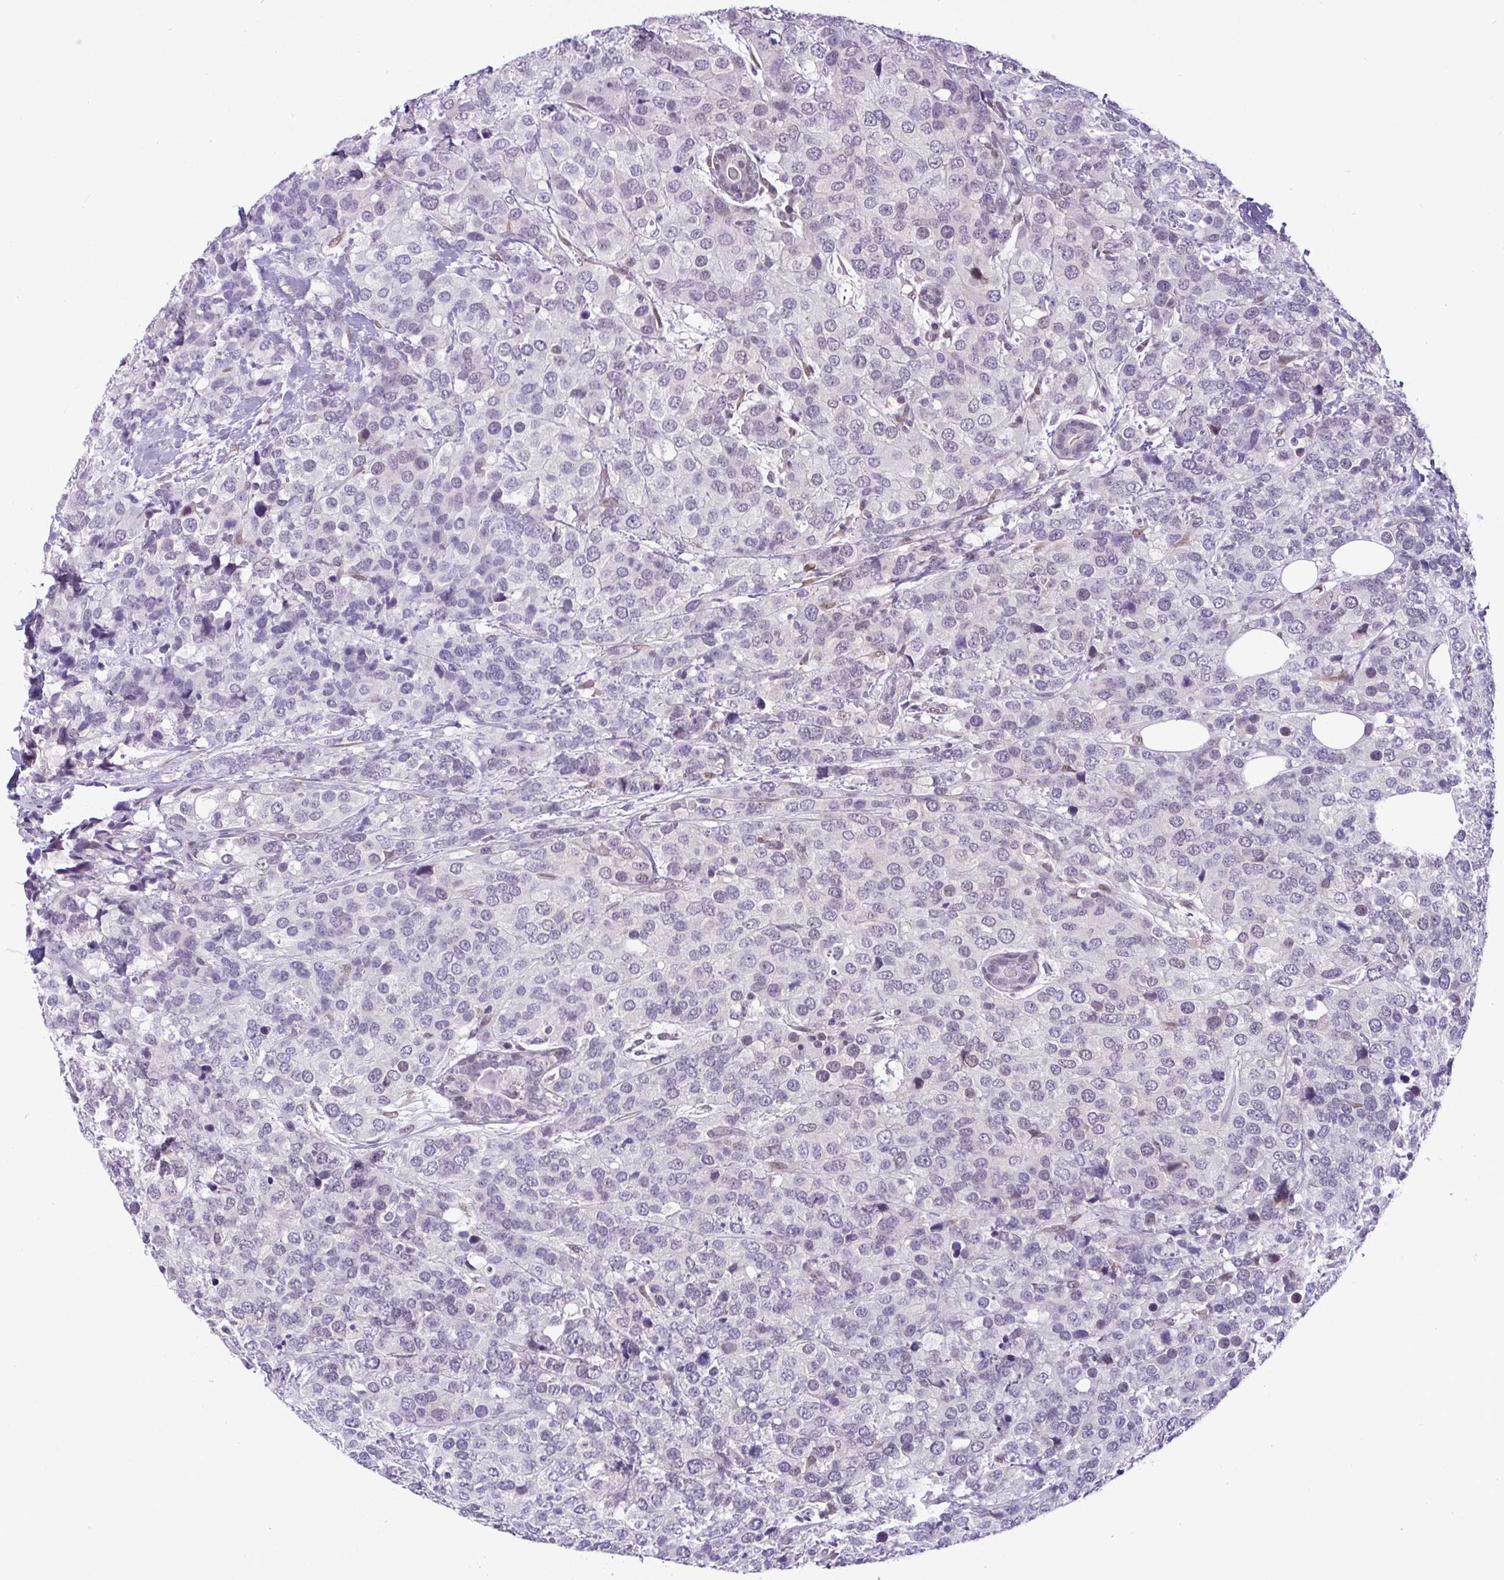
{"staining": {"intensity": "negative", "quantity": "none", "location": "none"}, "tissue": "breast cancer", "cell_type": "Tumor cells", "image_type": "cancer", "snomed": [{"axis": "morphology", "description": "Lobular carcinoma"}, {"axis": "topography", "description": "Breast"}], "caption": "Tumor cells show no significant expression in breast cancer.", "gene": "RBM3", "patient": {"sex": "female", "age": 59}}